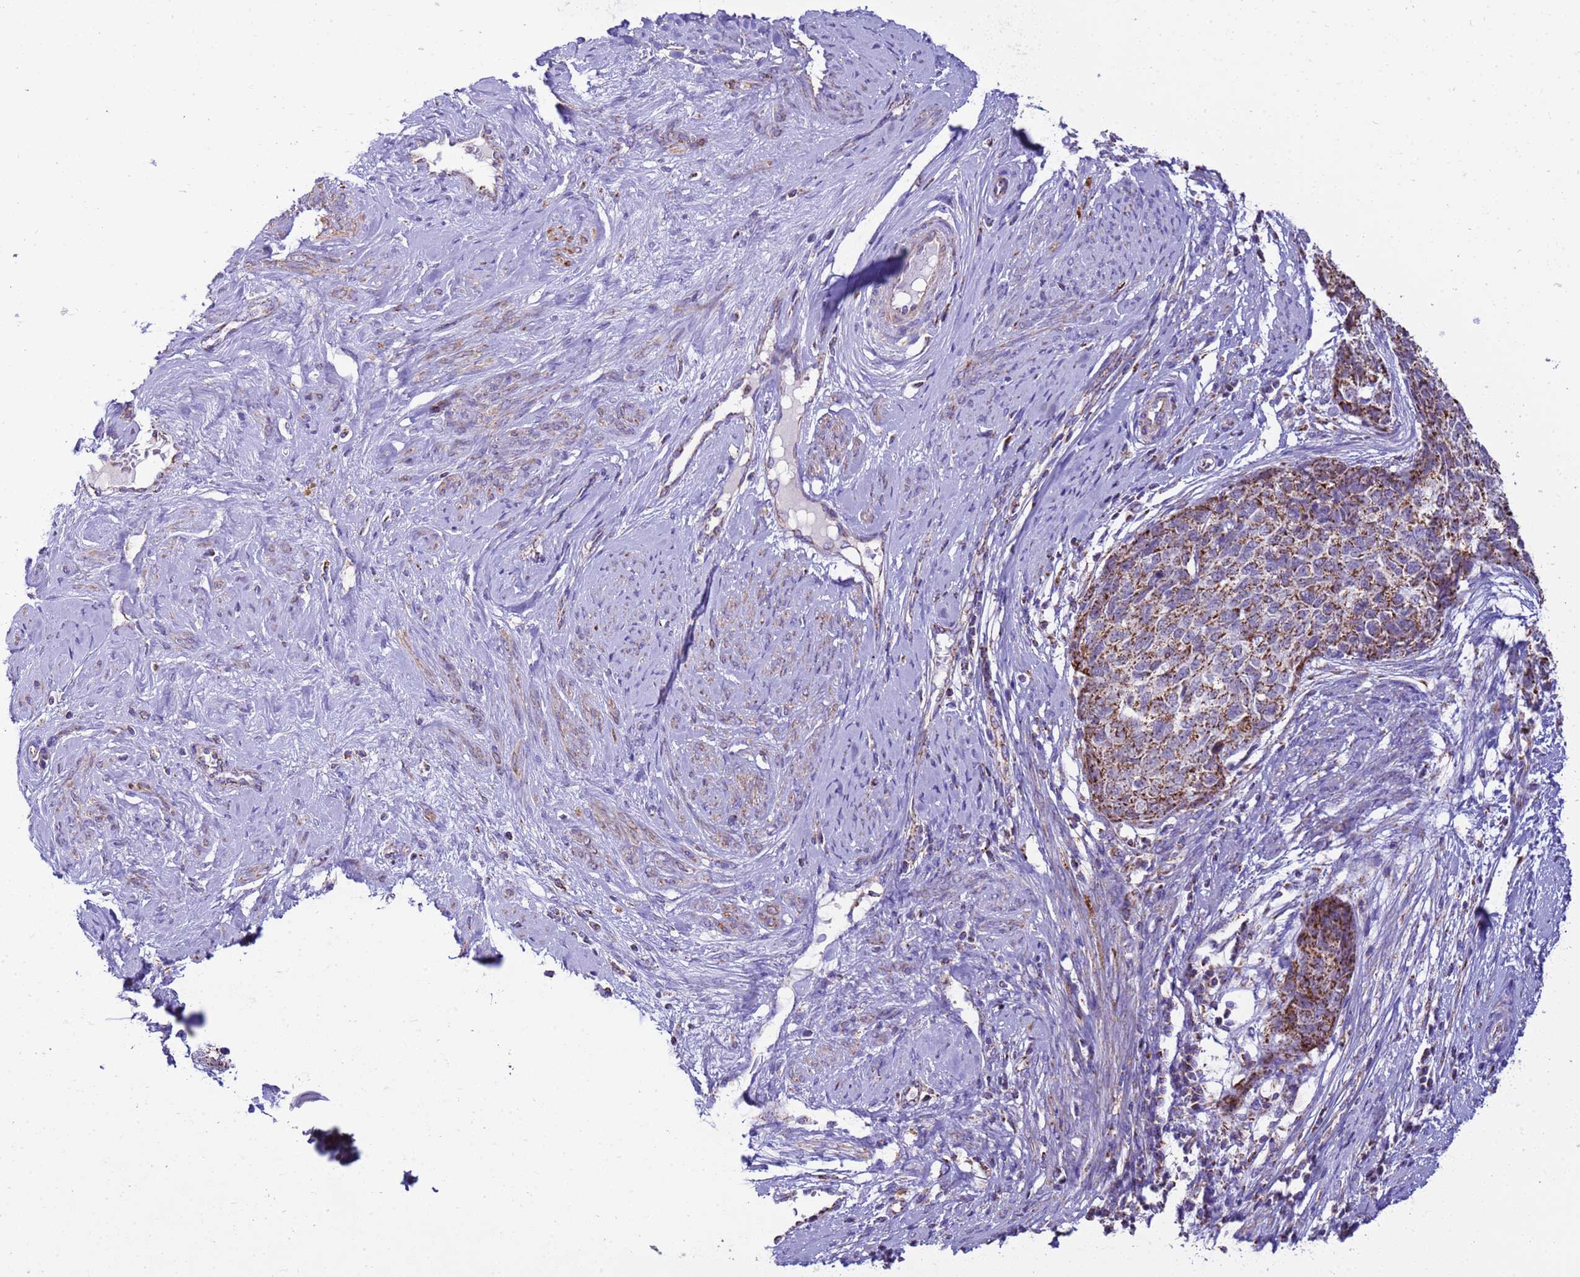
{"staining": {"intensity": "strong", "quantity": ">75%", "location": "cytoplasmic/membranous"}, "tissue": "cervical cancer", "cell_type": "Tumor cells", "image_type": "cancer", "snomed": [{"axis": "morphology", "description": "Squamous cell carcinoma, NOS"}, {"axis": "topography", "description": "Cervix"}], "caption": "Human cervical squamous cell carcinoma stained for a protein (brown) shows strong cytoplasmic/membranous positive staining in approximately >75% of tumor cells.", "gene": "RNF165", "patient": {"sex": "female", "age": 63}}